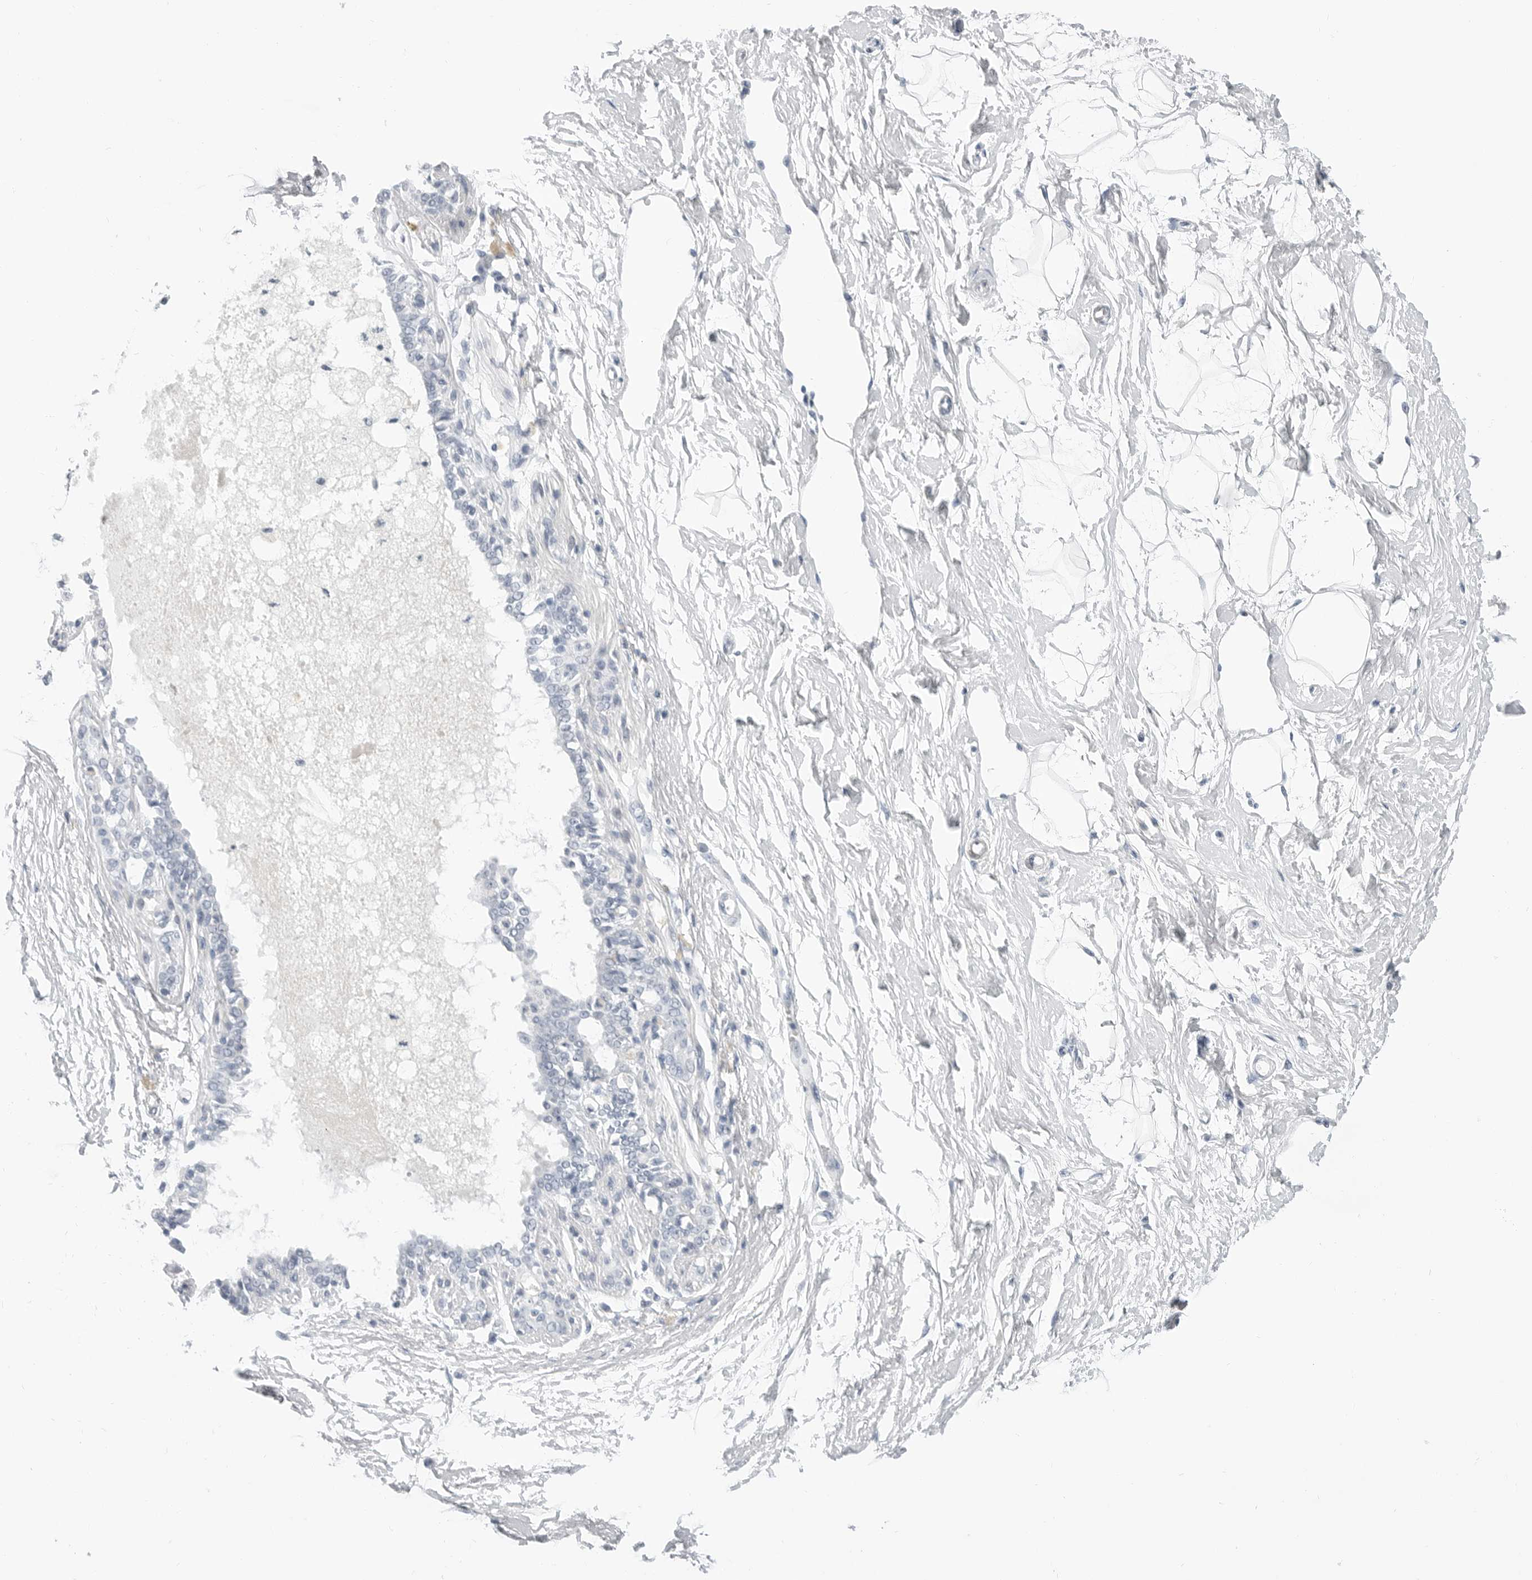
{"staining": {"intensity": "negative", "quantity": "none", "location": "none"}, "tissue": "breast", "cell_type": "Adipocytes", "image_type": "normal", "snomed": [{"axis": "morphology", "description": "Normal tissue, NOS"}, {"axis": "topography", "description": "Breast"}], "caption": "The image exhibits no significant staining in adipocytes of breast.", "gene": "PLN", "patient": {"sex": "female", "age": 45}}